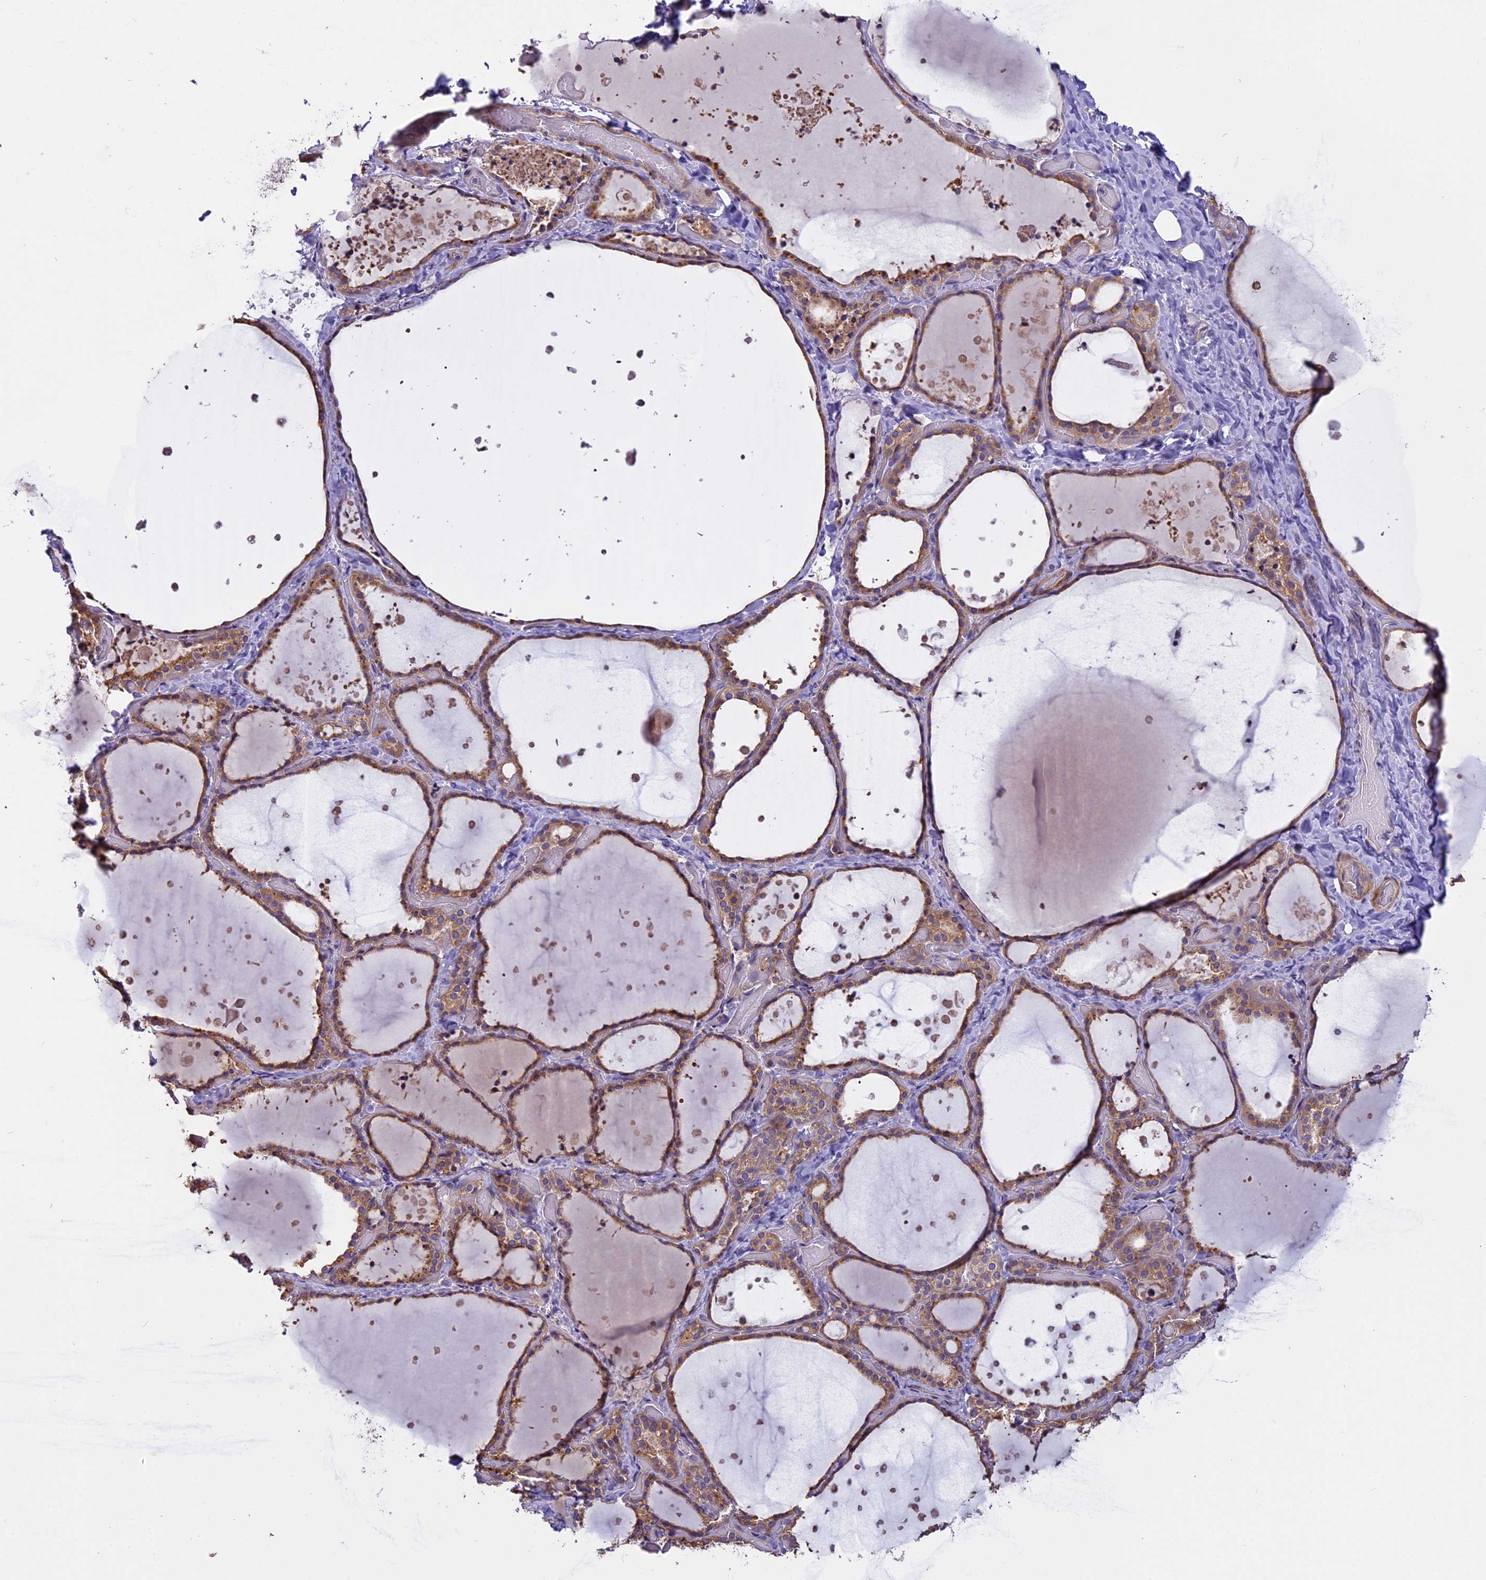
{"staining": {"intensity": "moderate", "quantity": ">75%", "location": "cytoplasmic/membranous"}, "tissue": "thyroid gland", "cell_type": "Glandular cells", "image_type": "normal", "snomed": [{"axis": "morphology", "description": "Normal tissue, NOS"}, {"axis": "topography", "description": "Thyroid gland"}], "caption": "Immunohistochemistry (IHC) image of unremarkable thyroid gland: human thyroid gland stained using immunohistochemistry (IHC) reveals medium levels of moderate protein expression localized specifically in the cytoplasmic/membranous of glandular cells, appearing as a cytoplasmic/membranous brown color.", "gene": "FAM98C", "patient": {"sex": "female", "age": 44}}